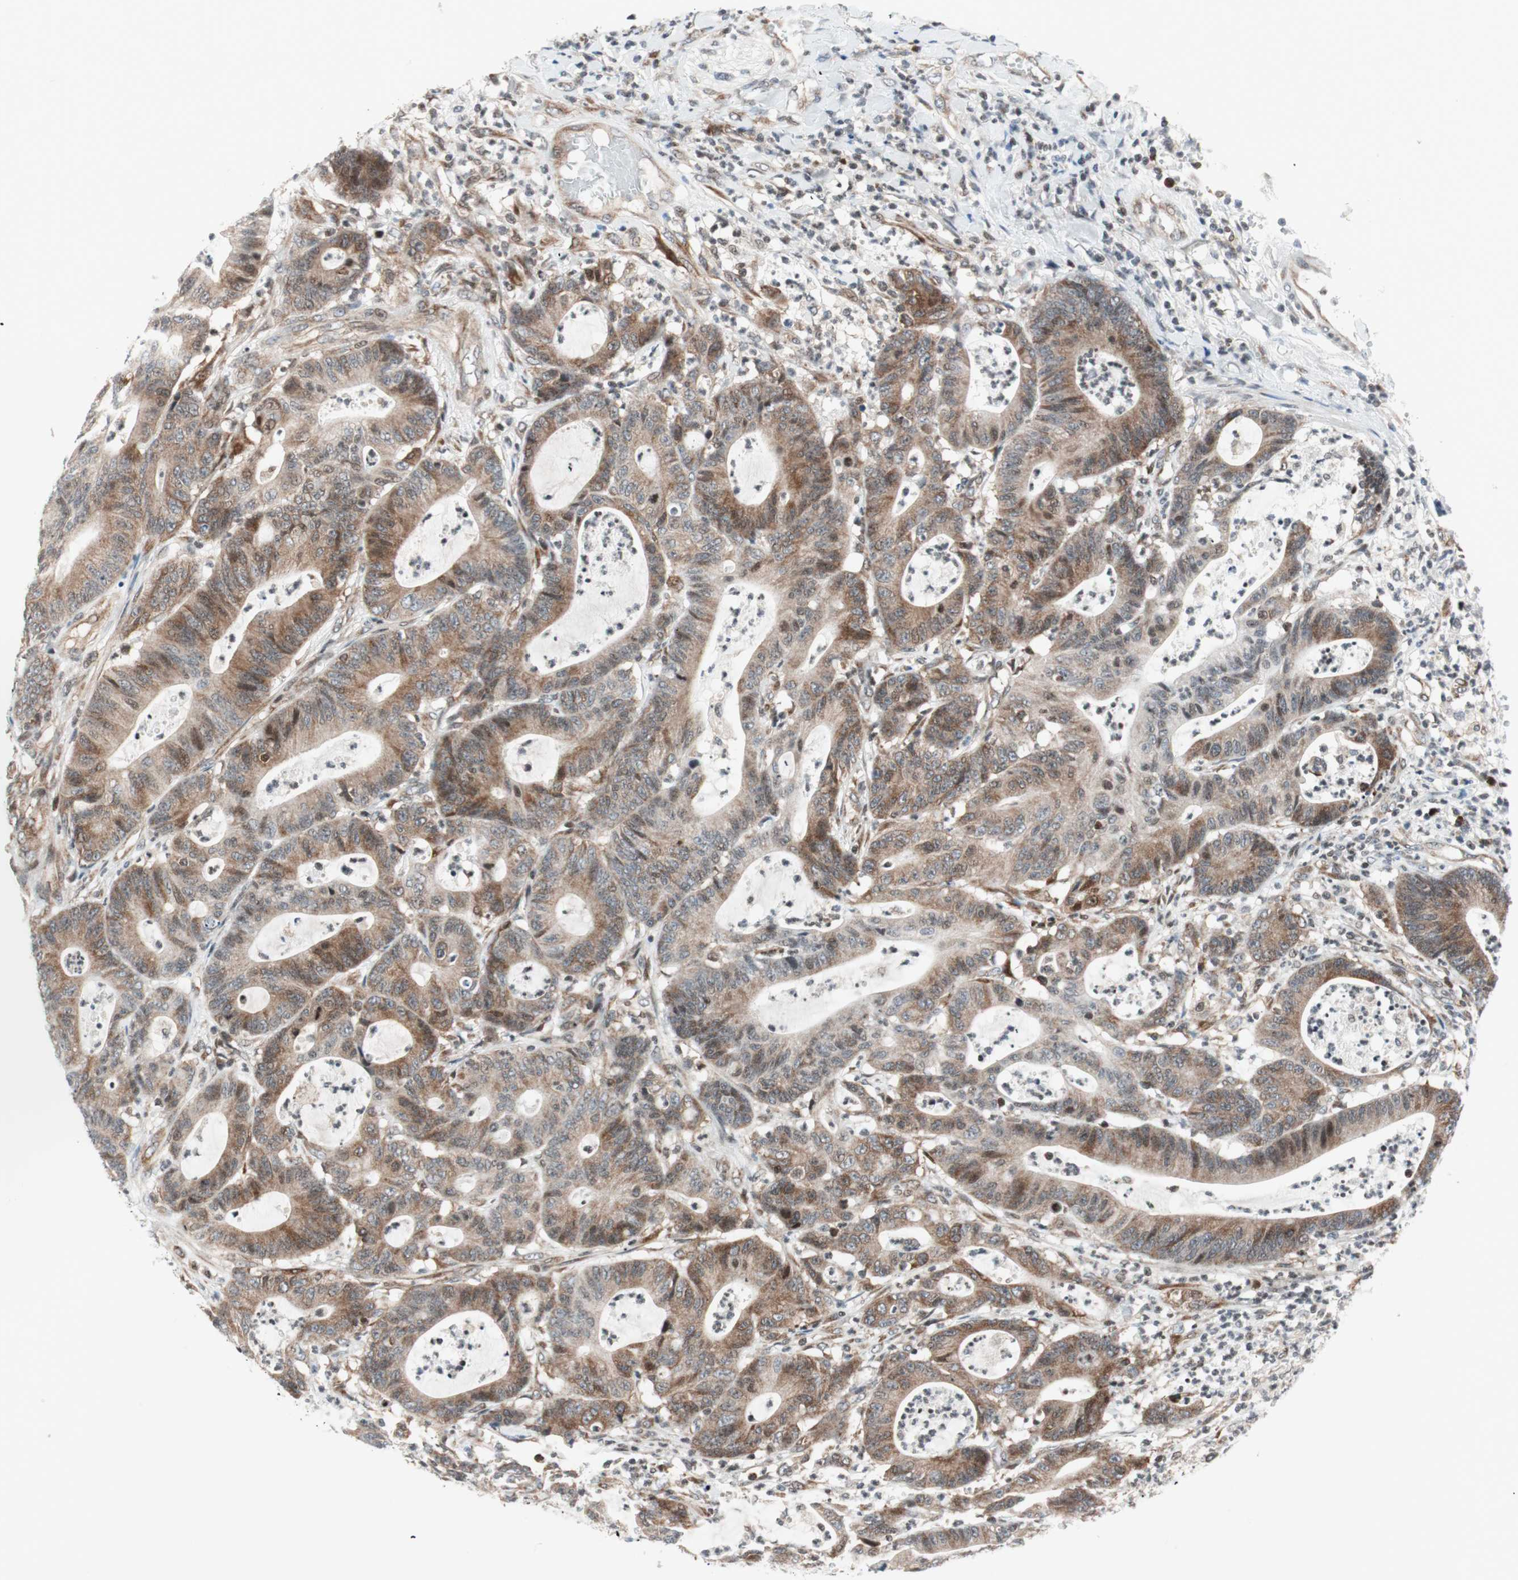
{"staining": {"intensity": "moderate", "quantity": ">75%", "location": "cytoplasmic/membranous"}, "tissue": "colorectal cancer", "cell_type": "Tumor cells", "image_type": "cancer", "snomed": [{"axis": "morphology", "description": "Adenocarcinoma, NOS"}, {"axis": "topography", "description": "Colon"}], "caption": "This photomicrograph displays immunohistochemistry (IHC) staining of human colorectal cancer (adenocarcinoma), with medium moderate cytoplasmic/membranous staining in about >75% of tumor cells.", "gene": "TPT1", "patient": {"sex": "female", "age": 84}}